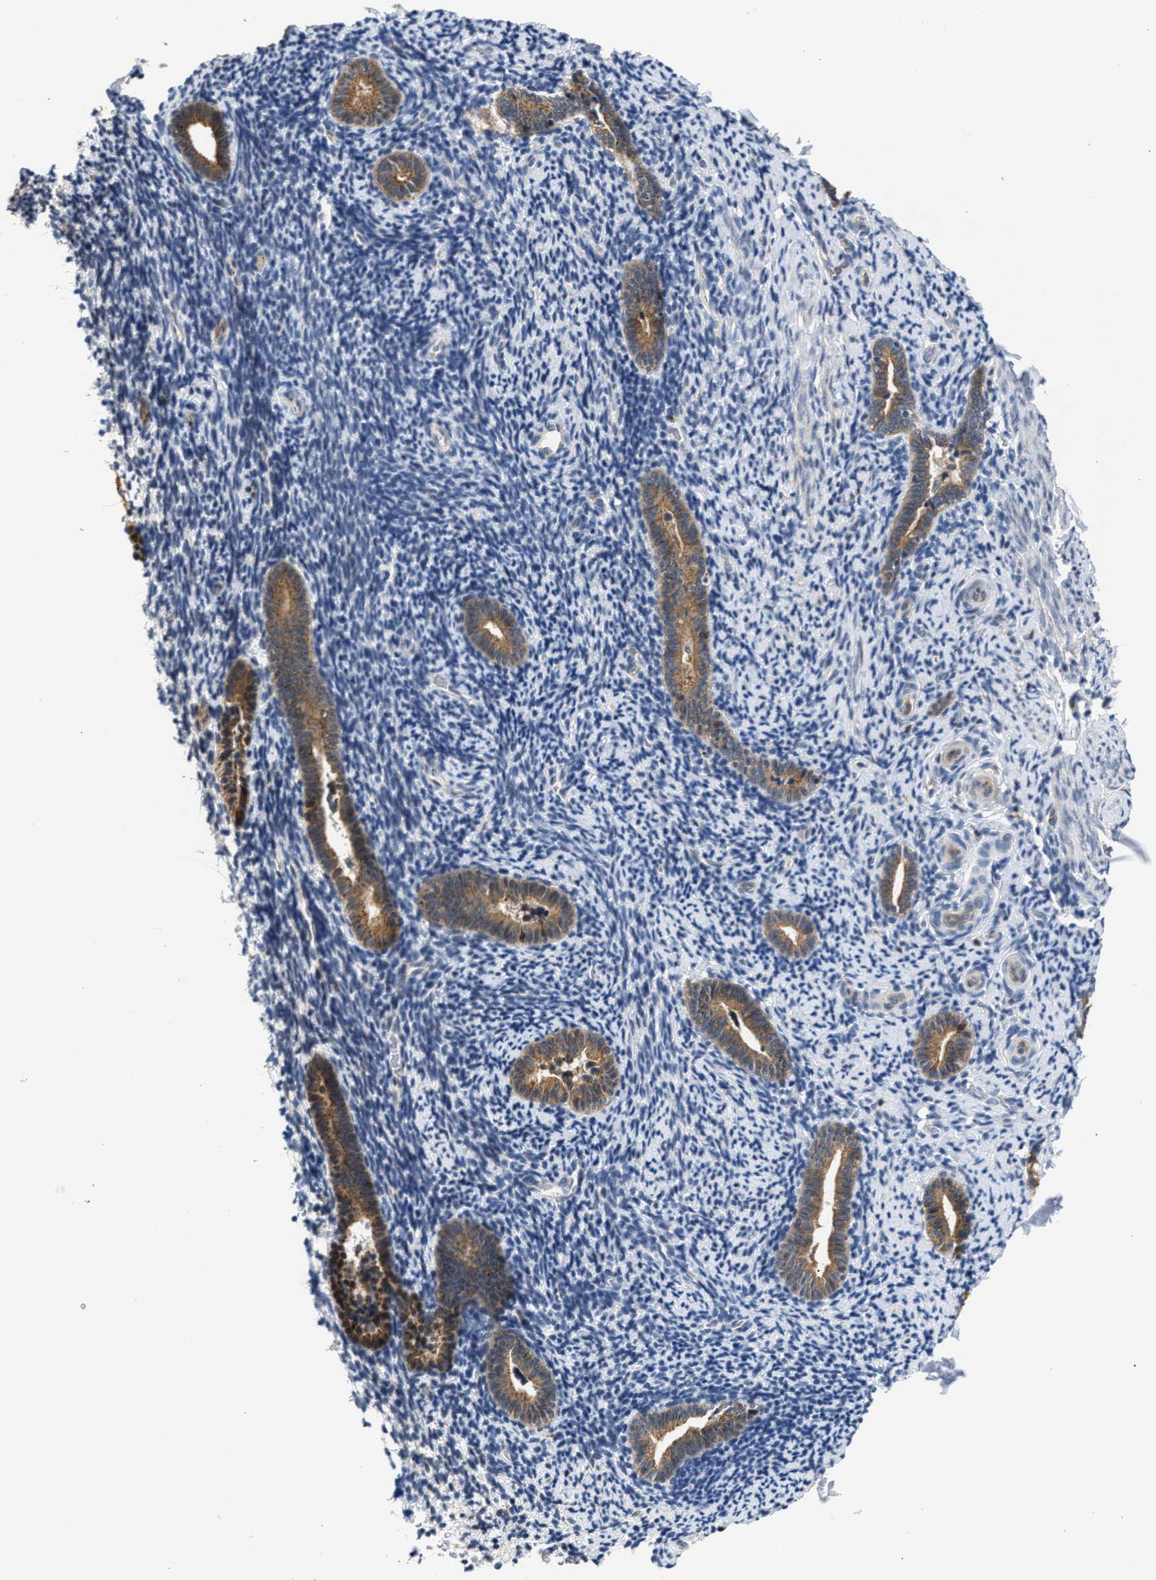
{"staining": {"intensity": "negative", "quantity": "none", "location": "none"}, "tissue": "endometrium", "cell_type": "Cells in endometrial stroma", "image_type": "normal", "snomed": [{"axis": "morphology", "description": "Normal tissue, NOS"}, {"axis": "topography", "description": "Endometrium"}], "caption": "This histopathology image is of normal endometrium stained with IHC to label a protein in brown with the nuclei are counter-stained blue. There is no positivity in cells in endometrial stroma.", "gene": "PPM1H", "patient": {"sex": "female", "age": 51}}